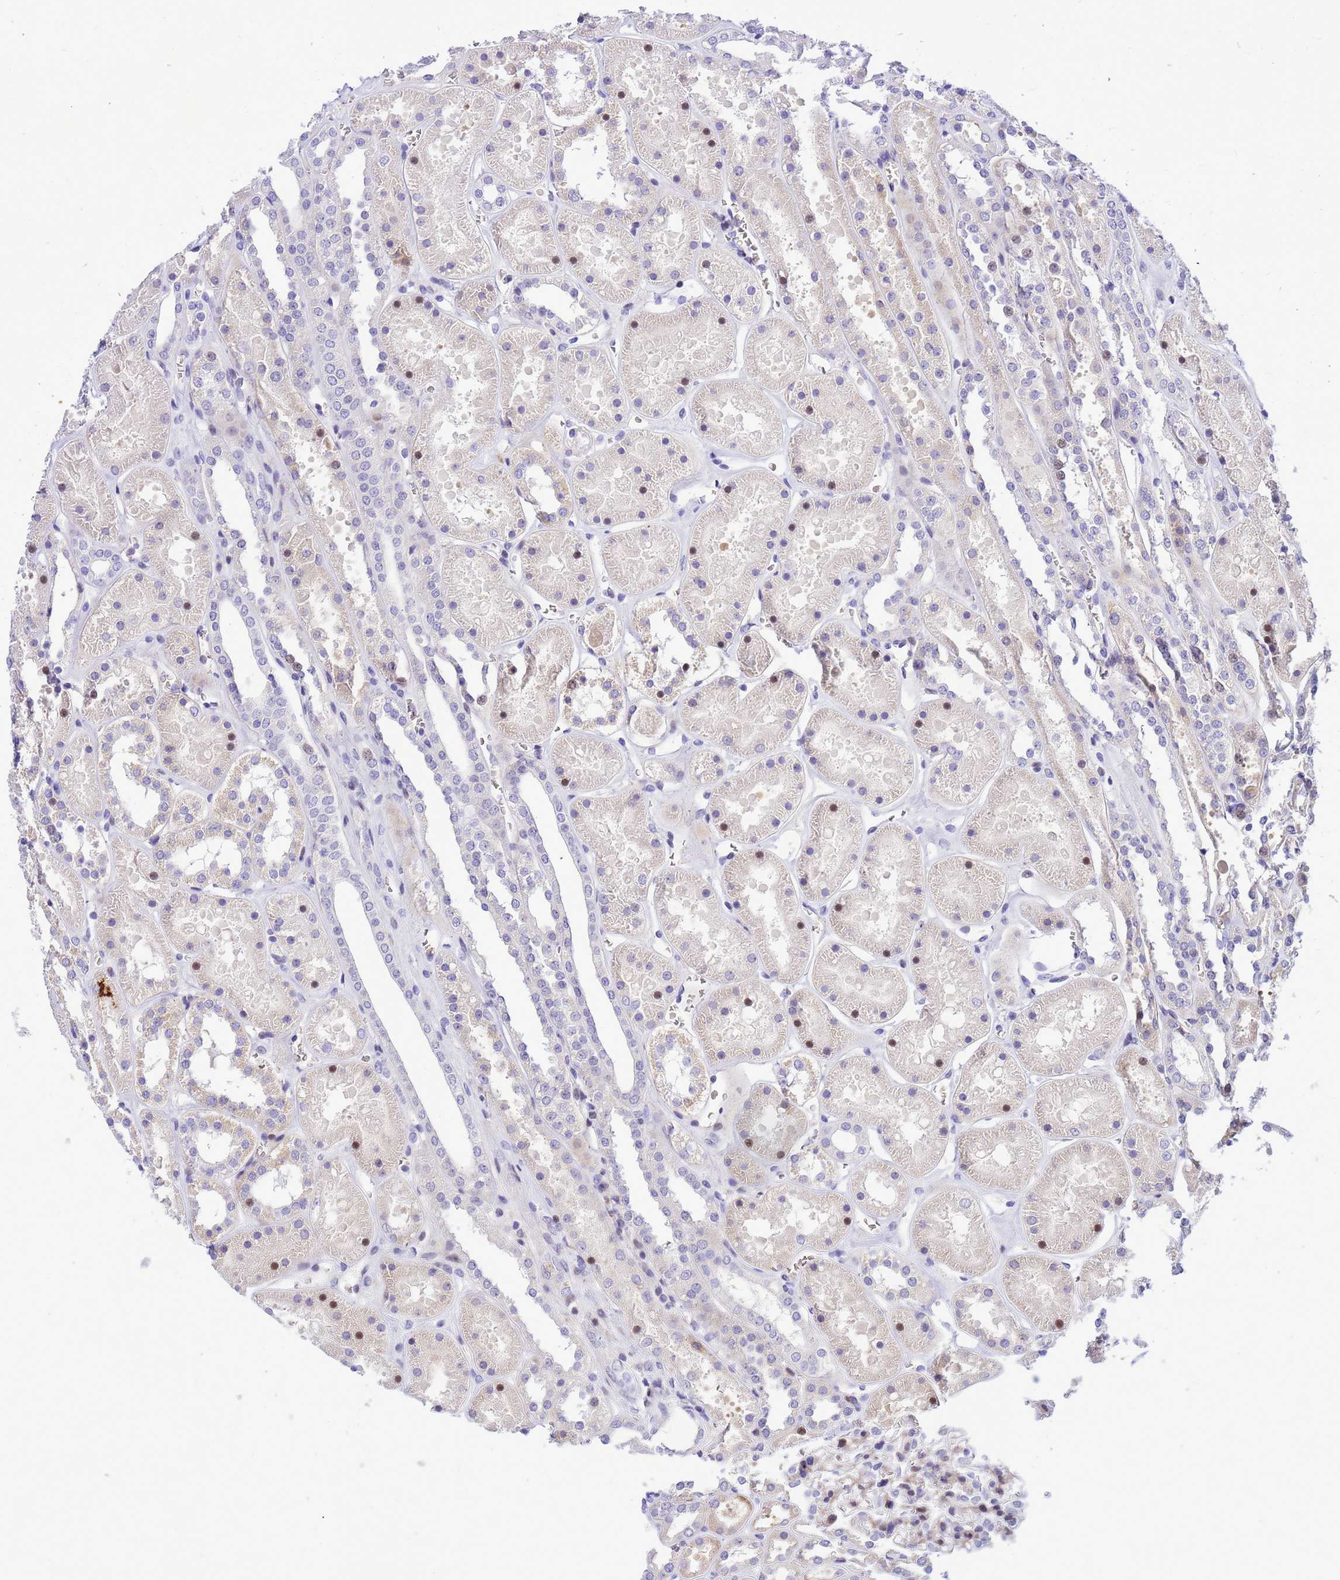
{"staining": {"intensity": "moderate", "quantity": "<25%", "location": "nuclear"}, "tissue": "kidney", "cell_type": "Cells in glomeruli", "image_type": "normal", "snomed": [{"axis": "morphology", "description": "Normal tissue, NOS"}, {"axis": "topography", "description": "Kidney"}], "caption": "A photomicrograph of kidney stained for a protein shows moderate nuclear brown staining in cells in glomeruli. (Brightfield microscopy of DAB IHC at high magnification).", "gene": "ADAMTS7", "patient": {"sex": "female", "age": 41}}